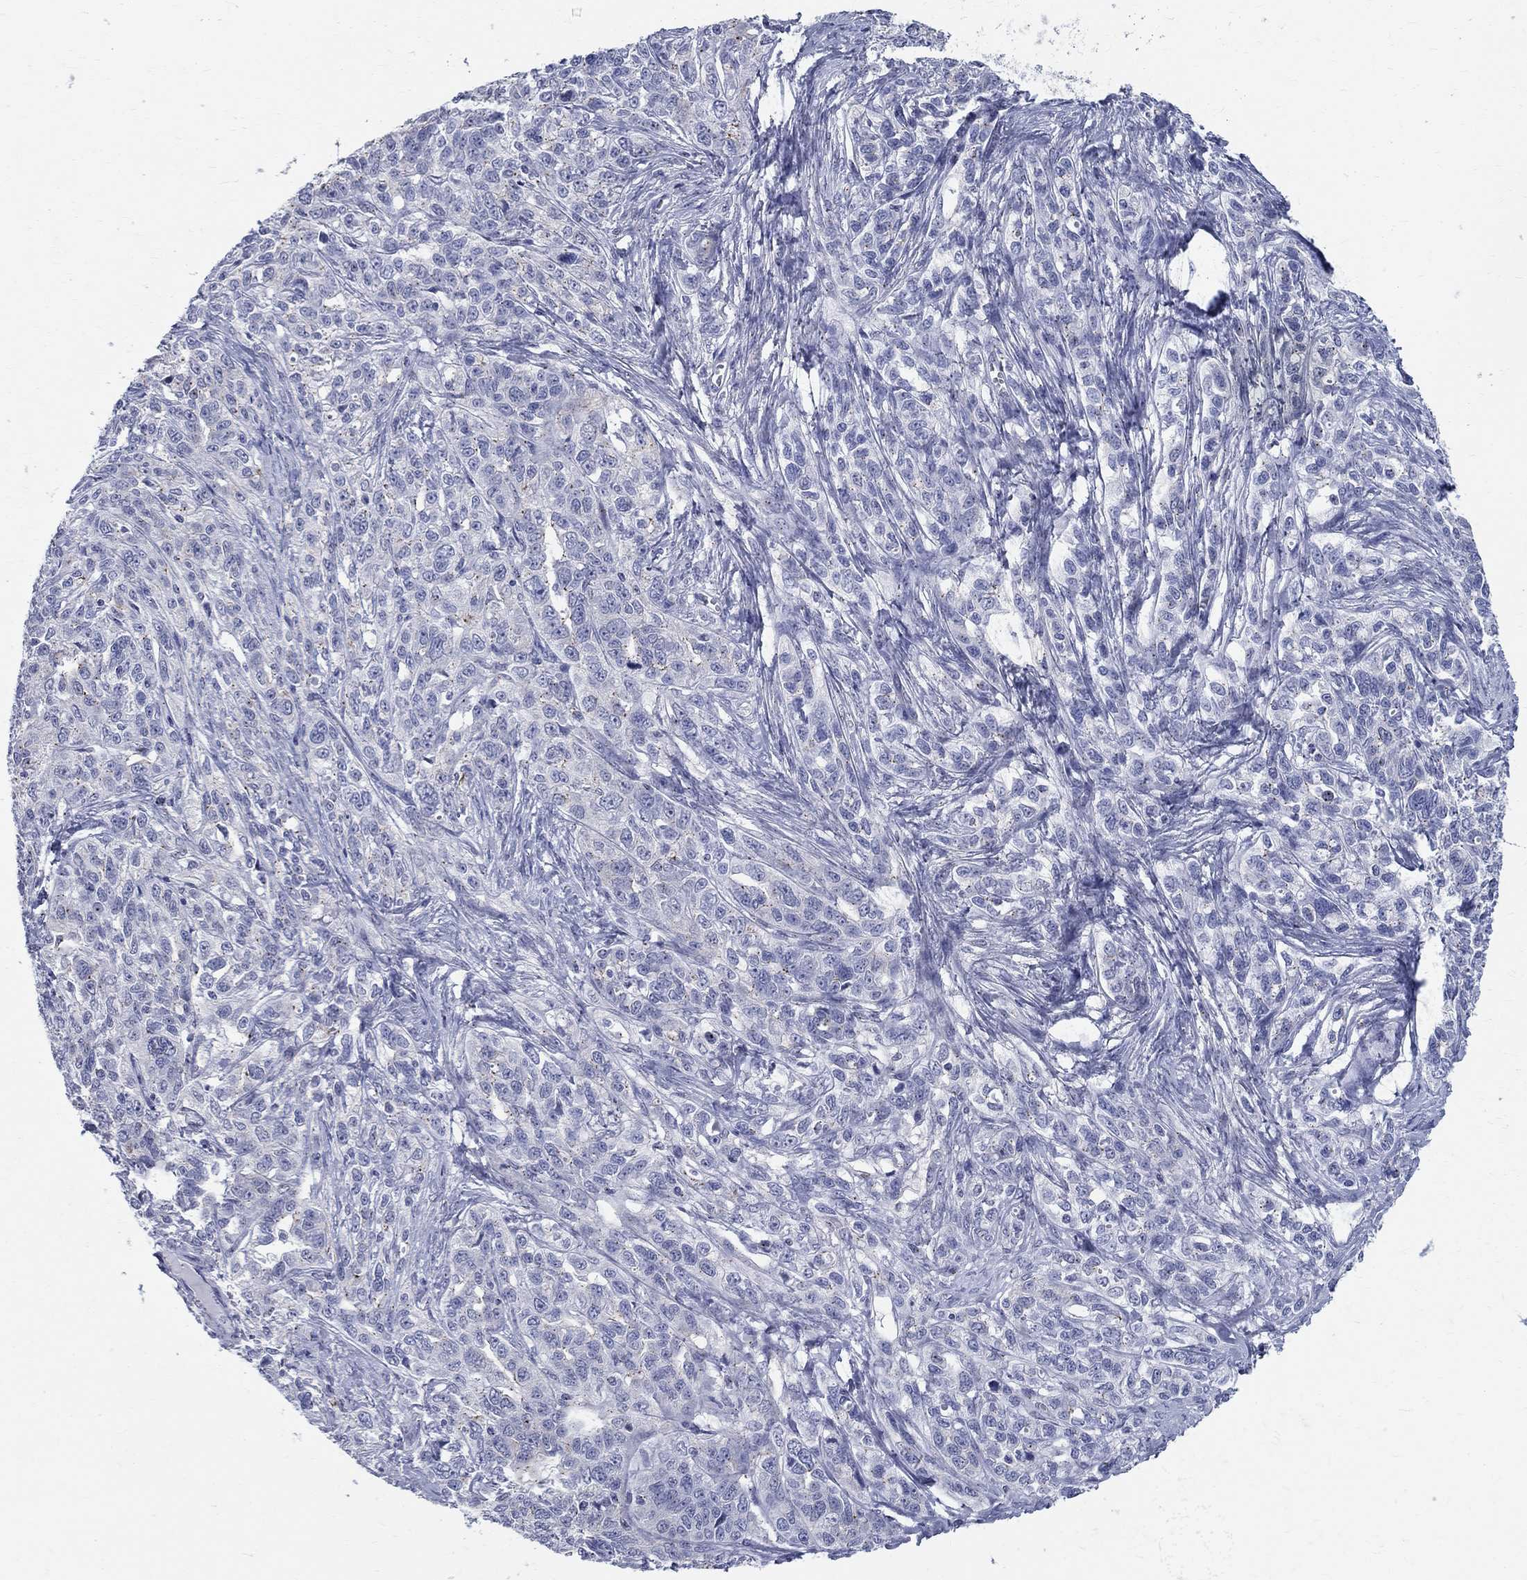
{"staining": {"intensity": "negative", "quantity": "none", "location": "none"}, "tissue": "ovarian cancer", "cell_type": "Tumor cells", "image_type": "cancer", "snomed": [{"axis": "morphology", "description": "Cystadenocarcinoma, serous, NOS"}, {"axis": "topography", "description": "Ovary"}], "caption": "Immunohistochemistry (IHC) image of human serous cystadenocarcinoma (ovarian) stained for a protein (brown), which displays no positivity in tumor cells.", "gene": "CEP43", "patient": {"sex": "female", "age": 71}}